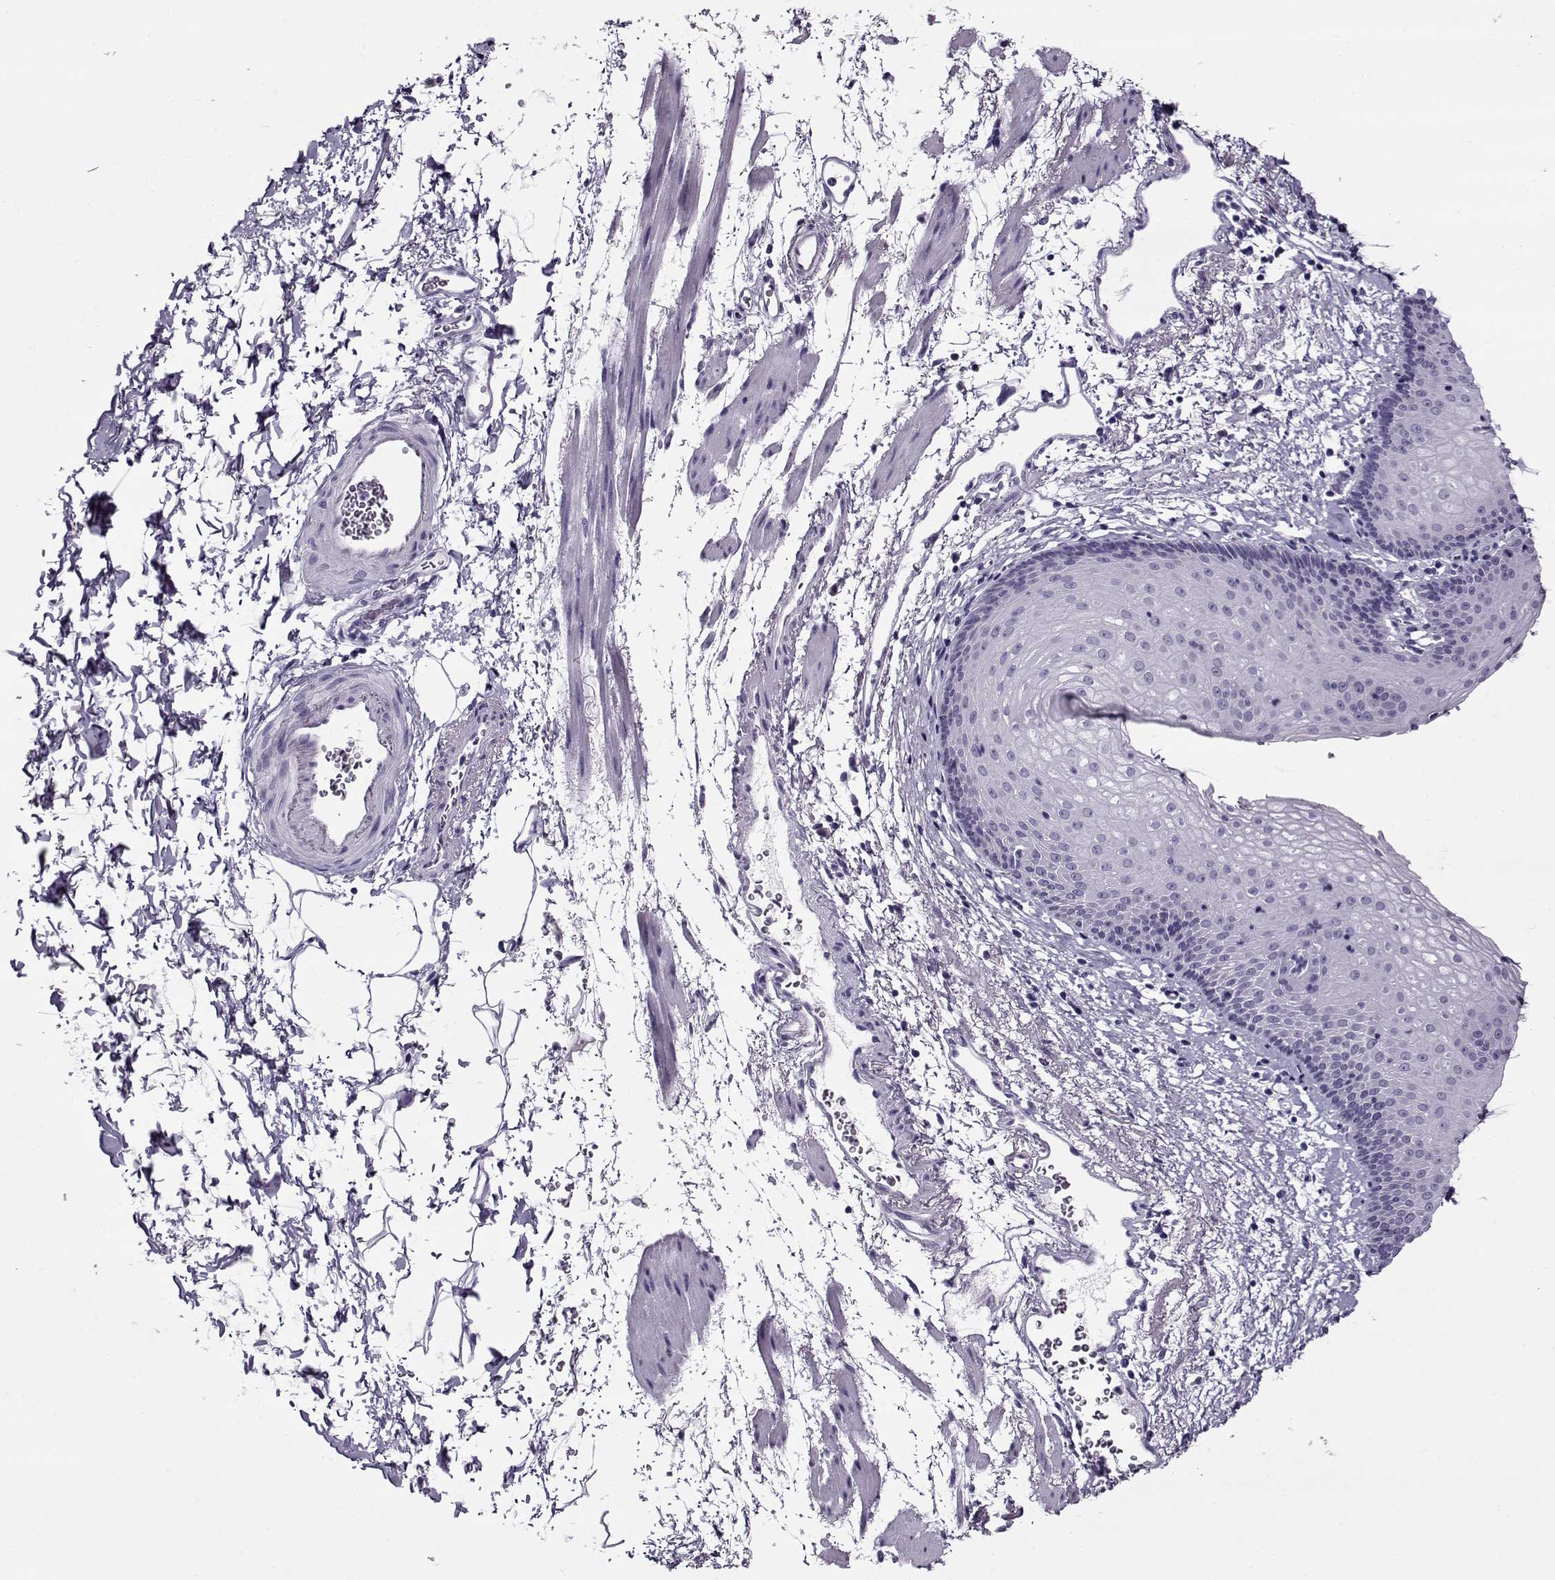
{"staining": {"intensity": "negative", "quantity": "none", "location": "none"}, "tissue": "esophagus", "cell_type": "Squamous epithelial cells", "image_type": "normal", "snomed": [{"axis": "morphology", "description": "Normal tissue, NOS"}, {"axis": "topography", "description": "Esophagus"}], "caption": "DAB (3,3'-diaminobenzidine) immunohistochemical staining of unremarkable human esophagus demonstrates no significant positivity in squamous epithelial cells. Brightfield microscopy of IHC stained with DAB (brown) and hematoxylin (blue), captured at high magnification.", "gene": "GAGE10", "patient": {"sex": "female", "age": 64}}